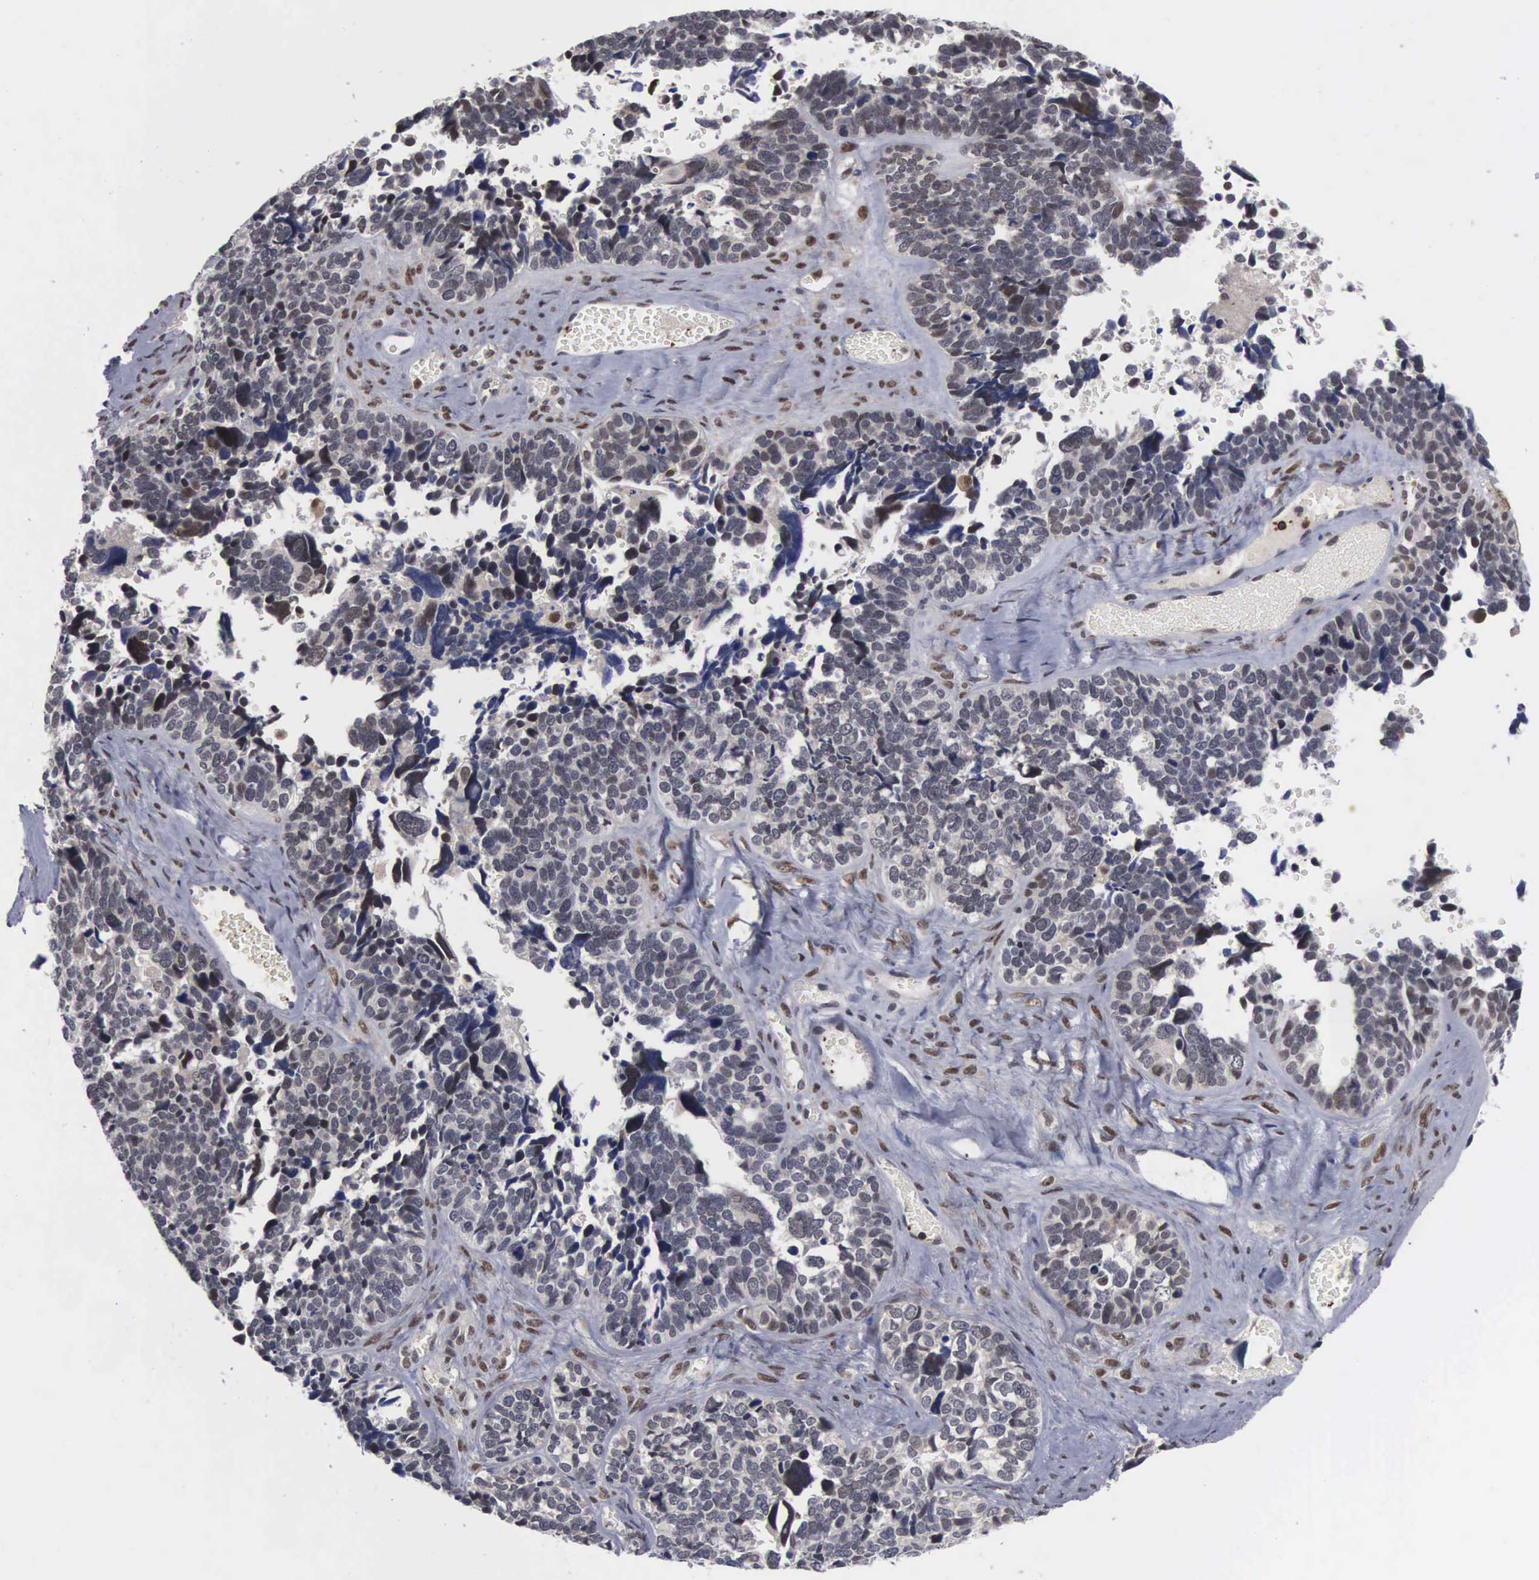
{"staining": {"intensity": "weak", "quantity": "25%-75%", "location": "nuclear"}, "tissue": "ovarian cancer", "cell_type": "Tumor cells", "image_type": "cancer", "snomed": [{"axis": "morphology", "description": "Cystadenocarcinoma, serous, NOS"}, {"axis": "topography", "description": "Ovary"}], "caption": "Tumor cells demonstrate low levels of weak nuclear expression in about 25%-75% of cells in human ovarian cancer.", "gene": "TRMT5", "patient": {"sex": "female", "age": 77}}